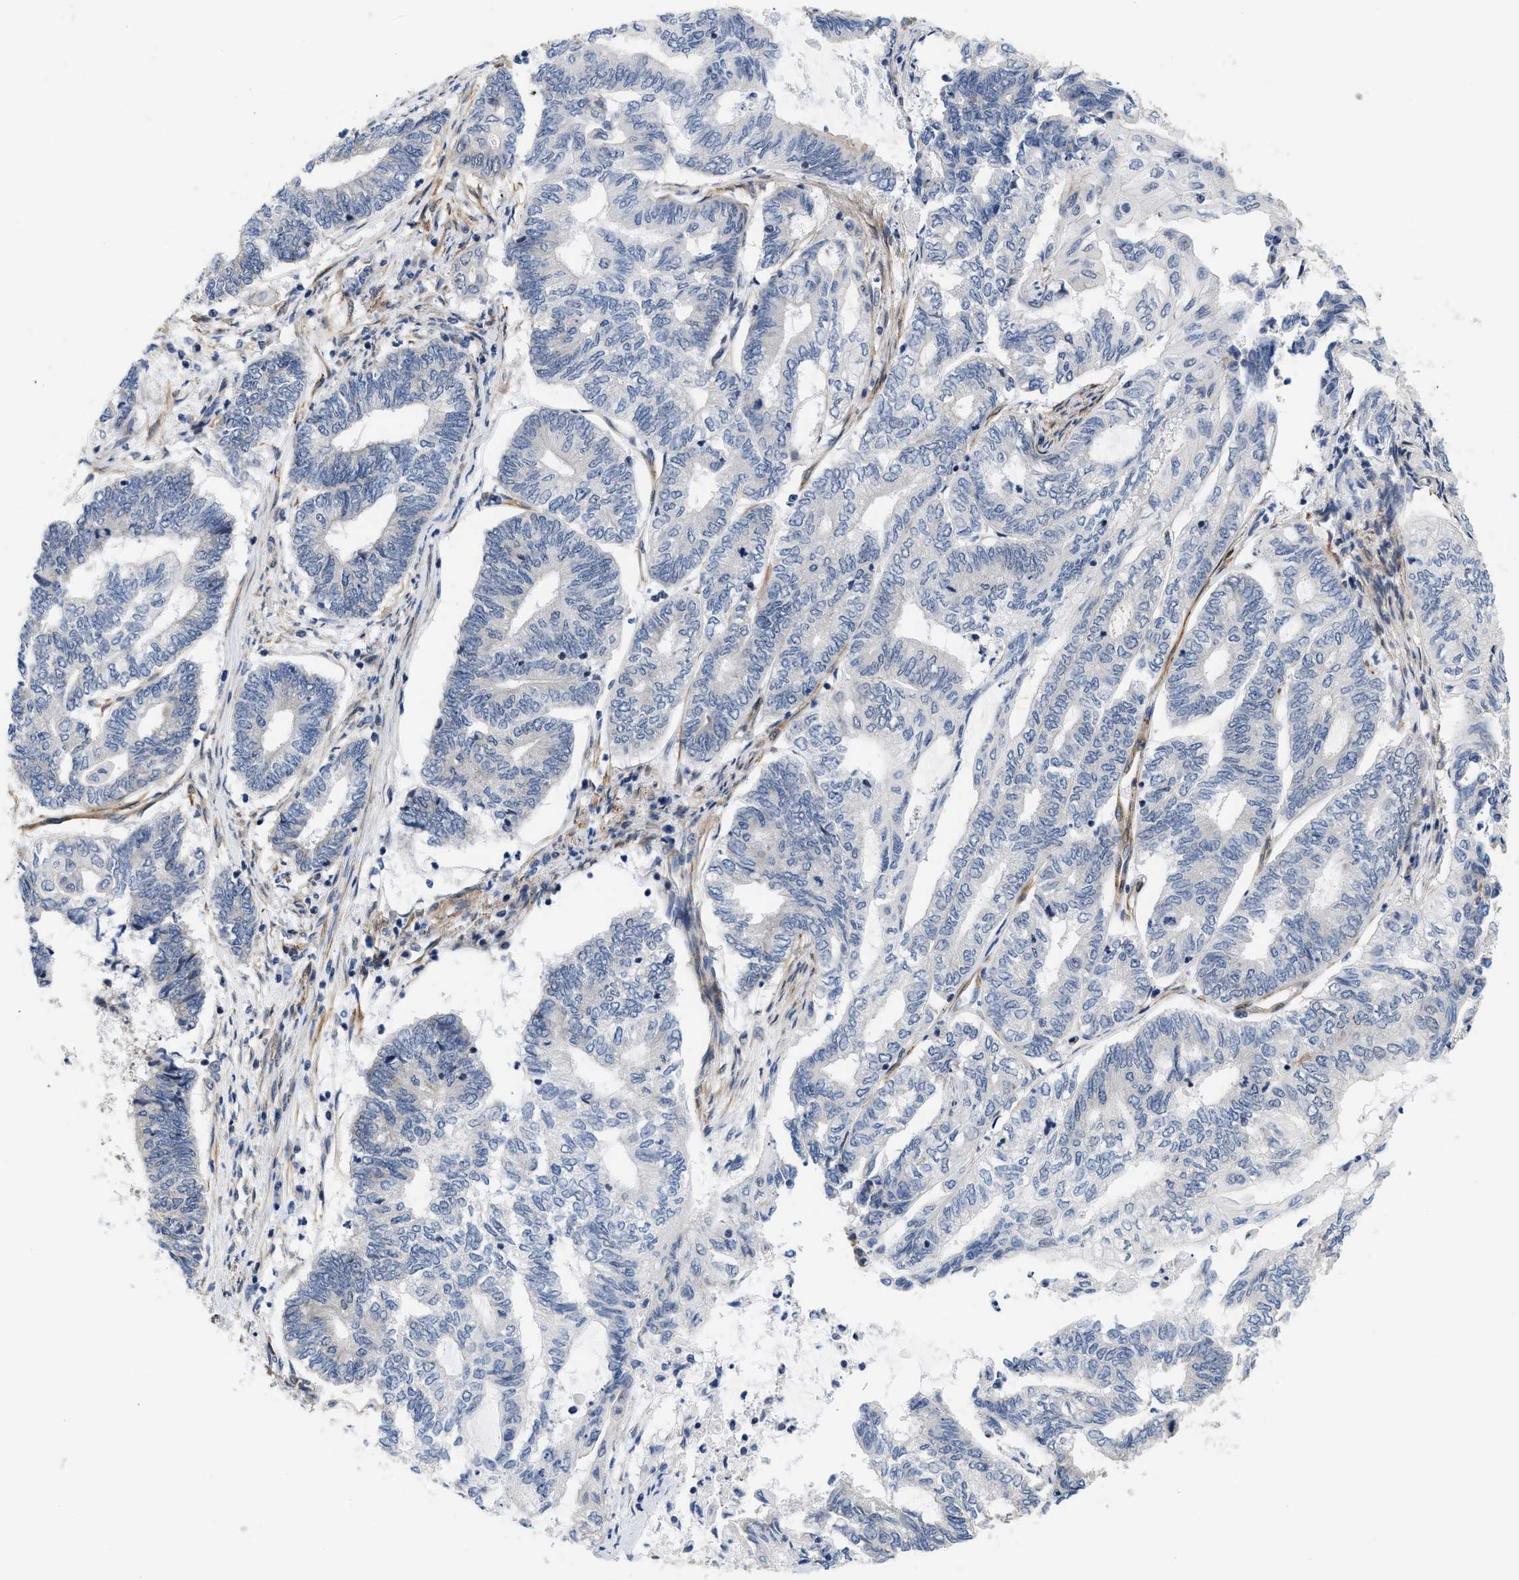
{"staining": {"intensity": "negative", "quantity": "none", "location": "none"}, "tissue": "endometrial cancer", "cell_type": "Tumor cells", "image_type": "cancer", "snomed": [{"axis": "morphology", "description": "Adenocarcinoma, NOS"}, {"axis": "topography", "description": "Uterus"}, {"axis": "topography", "description": "Endometrium"}], "caption": "Immunohistochemistry of endometrial cancer demonstrates no positivity in tumor cells. (Immunohistochemistry, brightfield microscopy, high magnification).", "gene": "GPRASP2", "patient": {"sex": "female", "age": 70}}